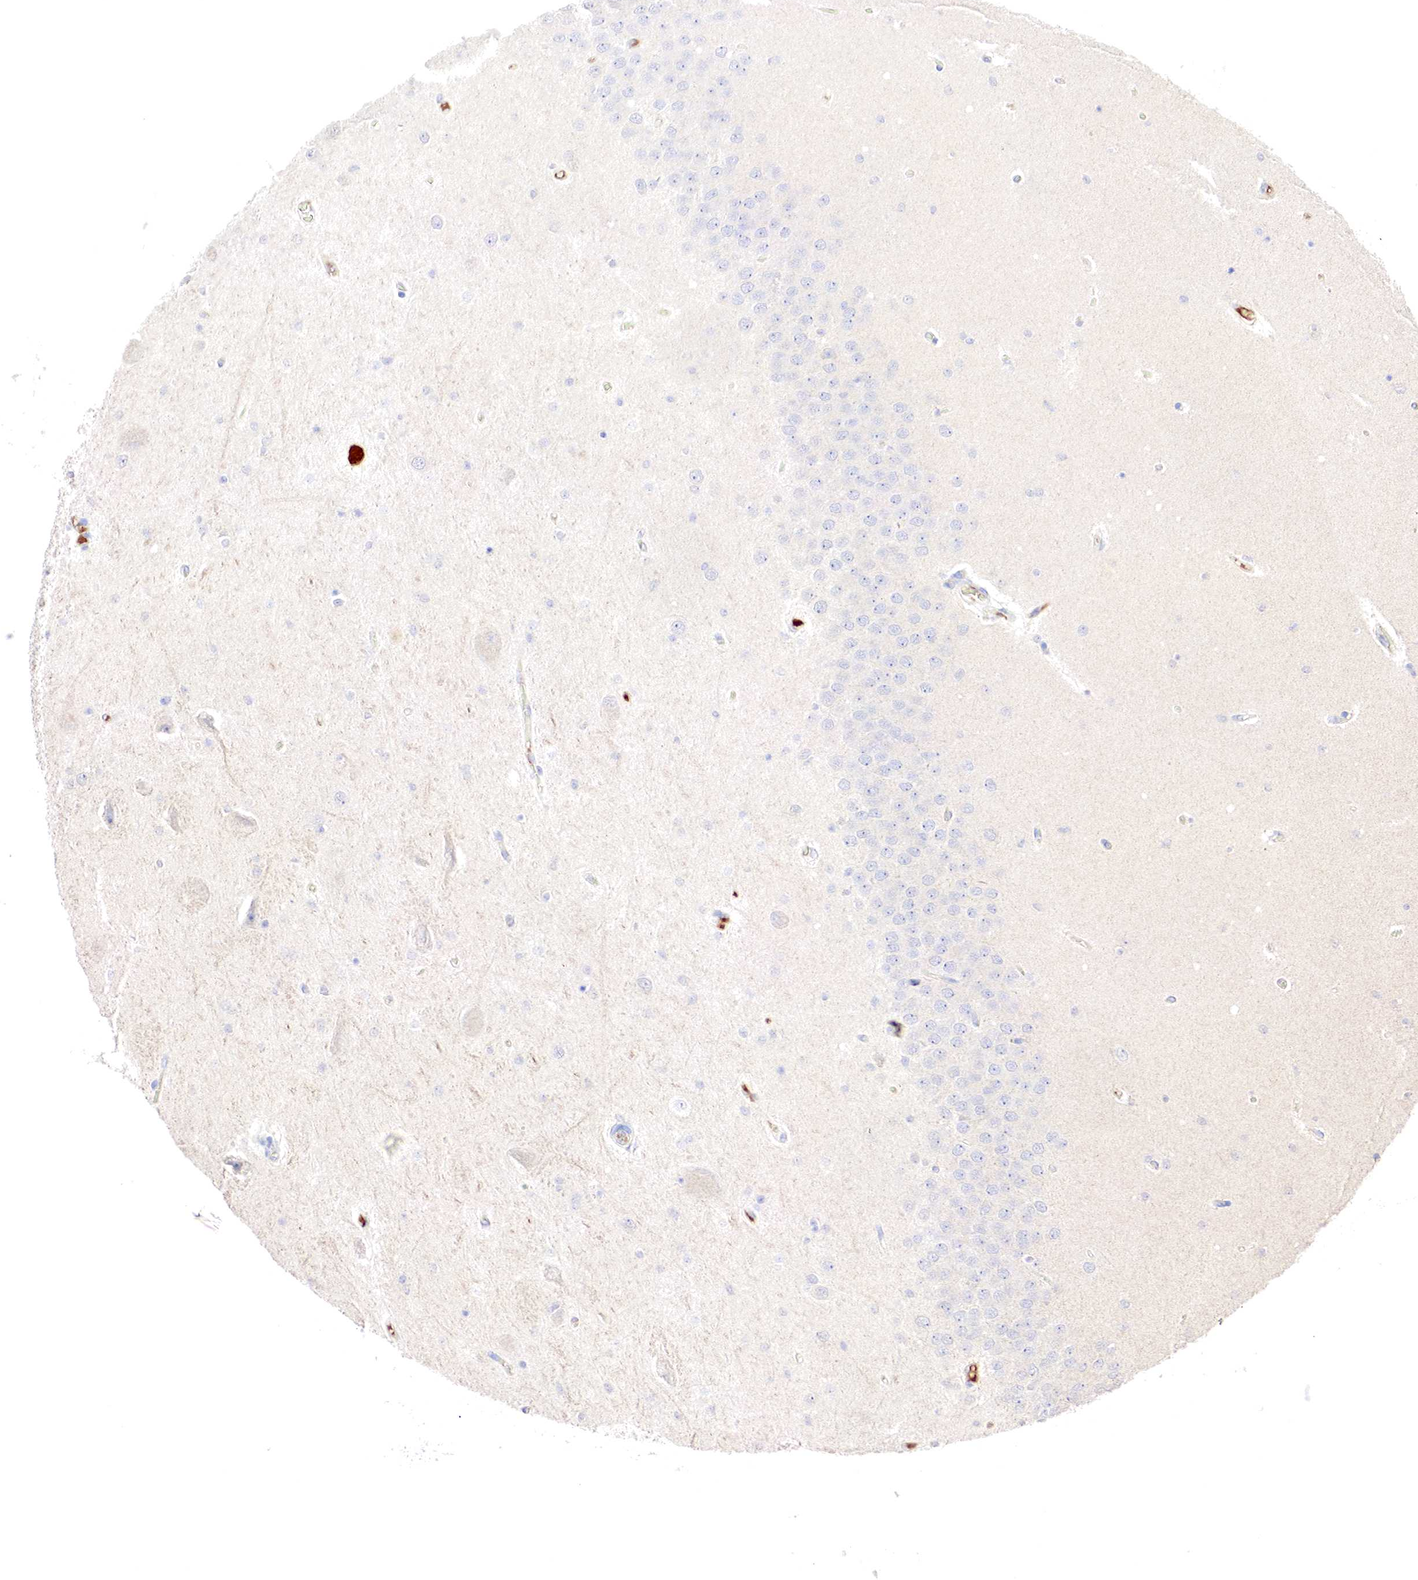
{"staining": {"intensity": "negative", "quantity": "none", "location": "none"}, "tissue": "hippocampus", "cell_type": "Glial cells", "image_type": "normal", "snomed": [{"axis": "morphology", "description": "Normal tissue, NOS"}, {"axis": "topography", "description": "Hippocampus"}], "caption": "The IHC image has no significant positivity in glial cells of hippocampus.", "gene": "GATA1", "patient": {"sex": "female", "age": 54}}